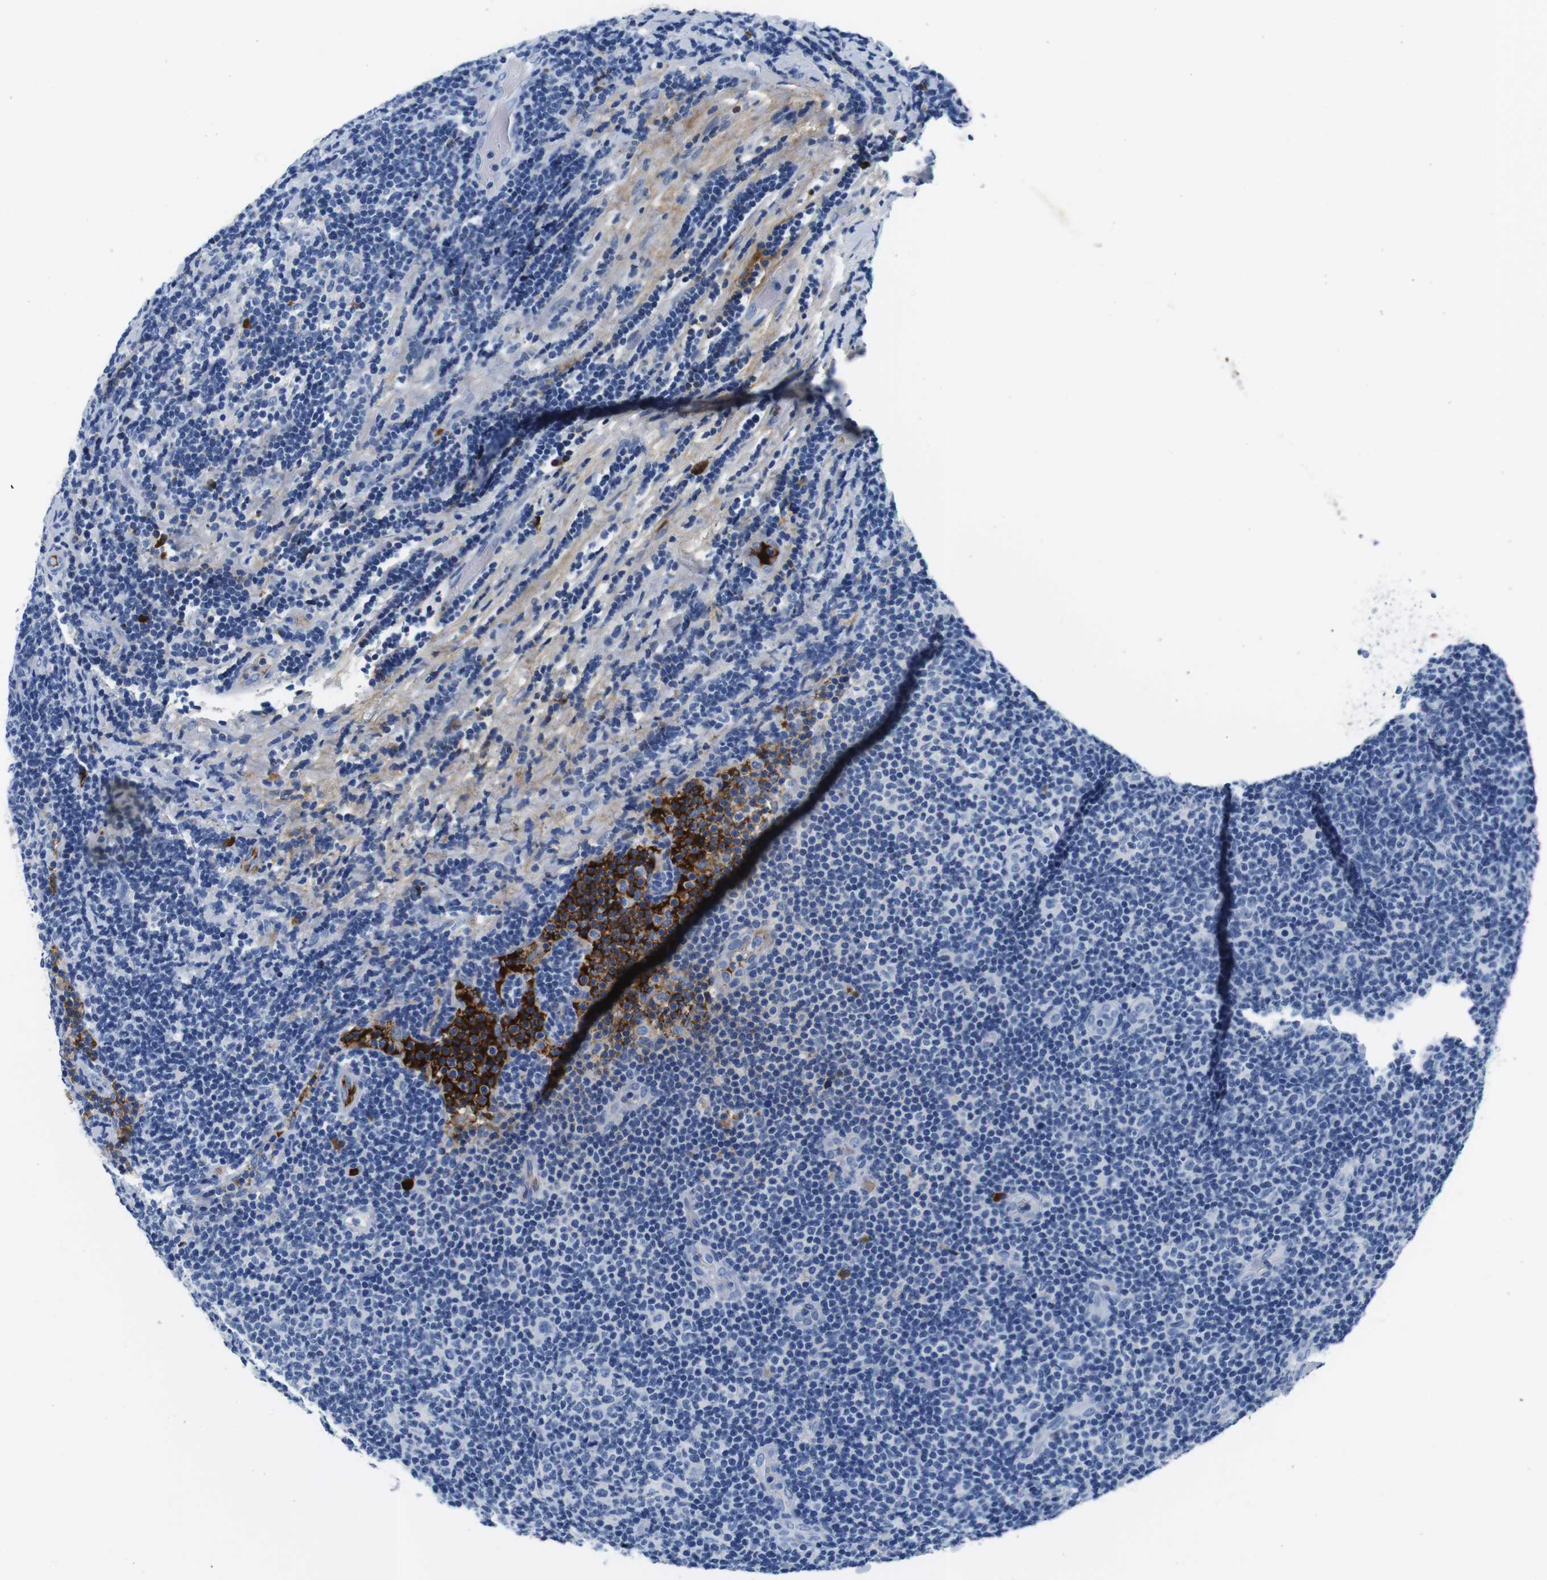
{"staining": {"intensity": "negative", "quantity": "none", "location": "none"}, "tissue": "lymphoma", "cell_type": "Tumor cells", "image_type": "cancer", "snomed": [{"axis": "morphology", "description": "Malignant lymphoma, non-Hodgkin's type, Low grade"}, {"axis": "topography", "description": "Lymph node"}], "caption": "This is a micrograph of immunohistochemistry staining of malignant lymphoma, non-Hodgkin's type (low-grade), which shows no positivity in tumor cells.", "gene": "IGKC", "patient": {"sex": "male", "age": 83}}